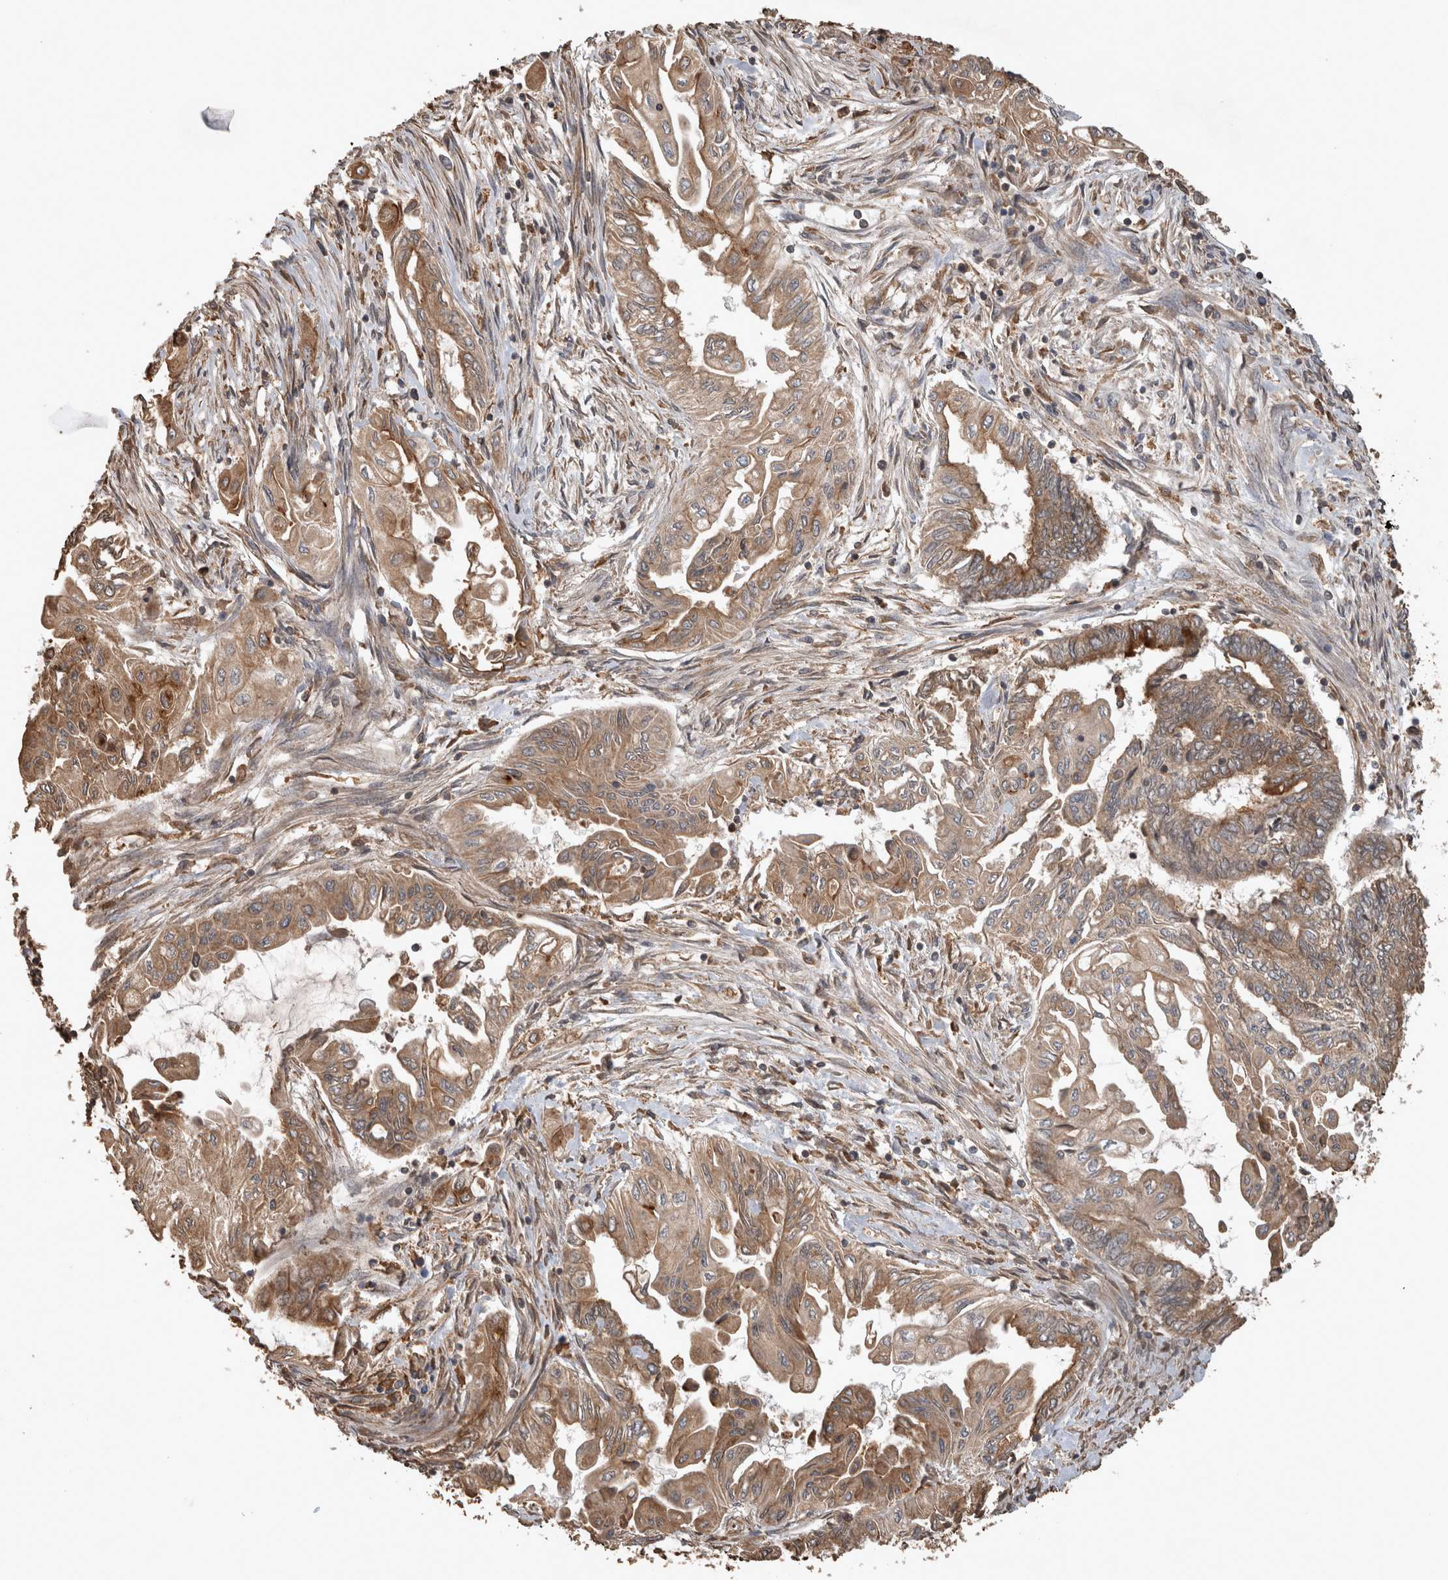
{"staining": {"intensity": "moderate", "quantity": "25%-75%", "location": "cytoplasmic/membranous"}, "tissue": "endometrial cancer", "cell_type": "Tumor cells", "image_type": "cancer", "snomed": [{"axis": "morphology", "description": "Adenocarcinoma, NOS"}, {"axis": "topography", "description": "Uterus"}, {"axis": "topography", "description": "Endometrium"}], "caption": "An image of adenocarcinoma (endometrial) stained for a protein displays moderate cytoplasmic/membranous brown staining in tumor cells.", "gene": "OTUD7B", "patient": {"sex": "female", "age": 70}}